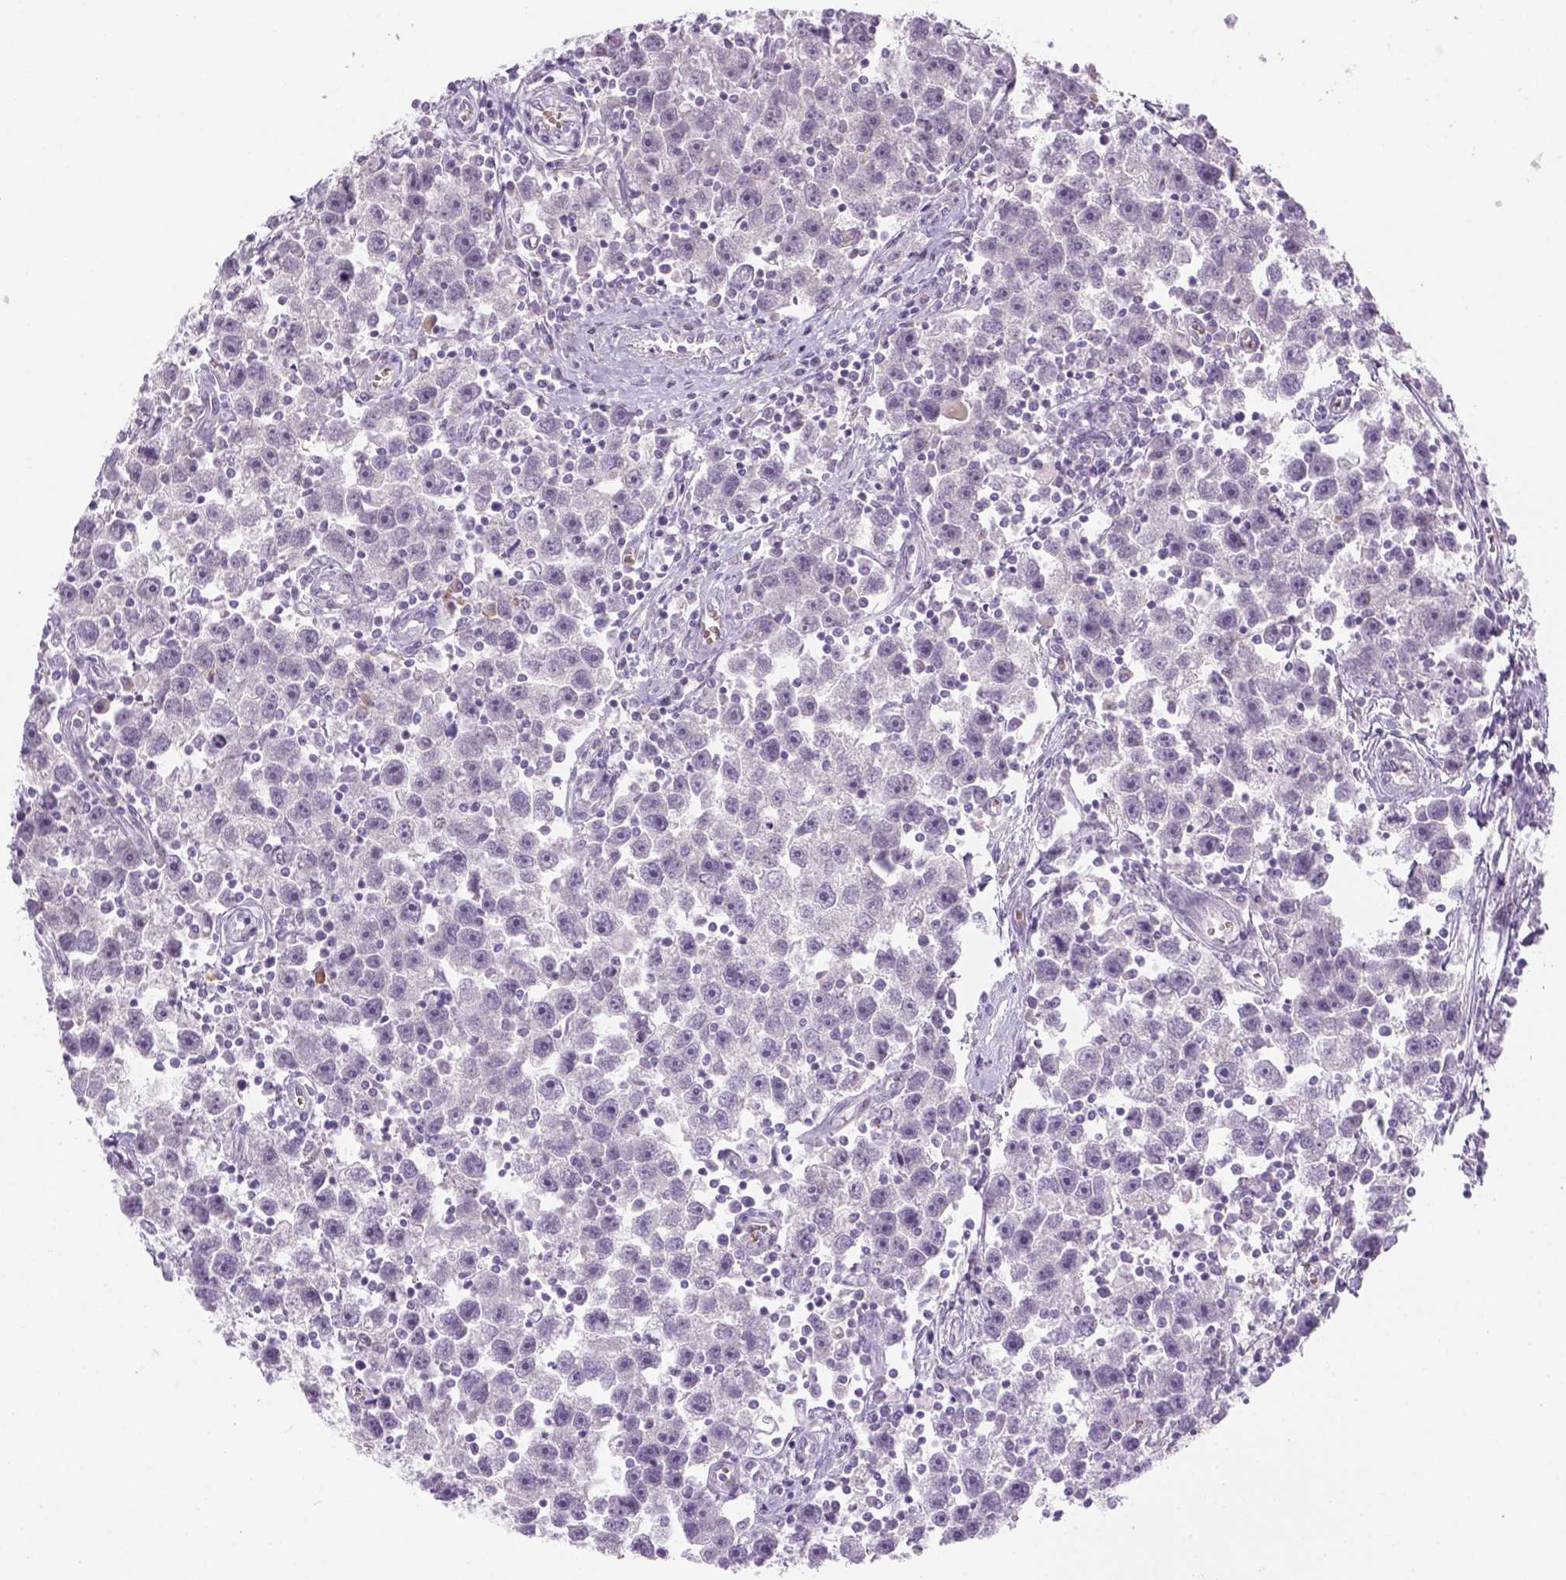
{"staining": {"intensity": "negative", "quantity": "none", "location": "none"}, "tissue": "testis cancer", "cell_type": "Tumor cells", "image_type": "cancer", "snomed": [{"axis": "morphology", "description": "Seminoma, NOS"}, {"axis": "topography", "description": "Testis"}], "caption": "A high-resolution image shows immunohistochemistry (IHC) staining of testis cancer (seminoma), which reveals no significant positivity in tumor cells. The staining is performed using DAB brown chromogen with nuclei counter-stained in using hematoxylin.", "gene": "CACNB1", "patient": {"sex": "male", "age": 30}}